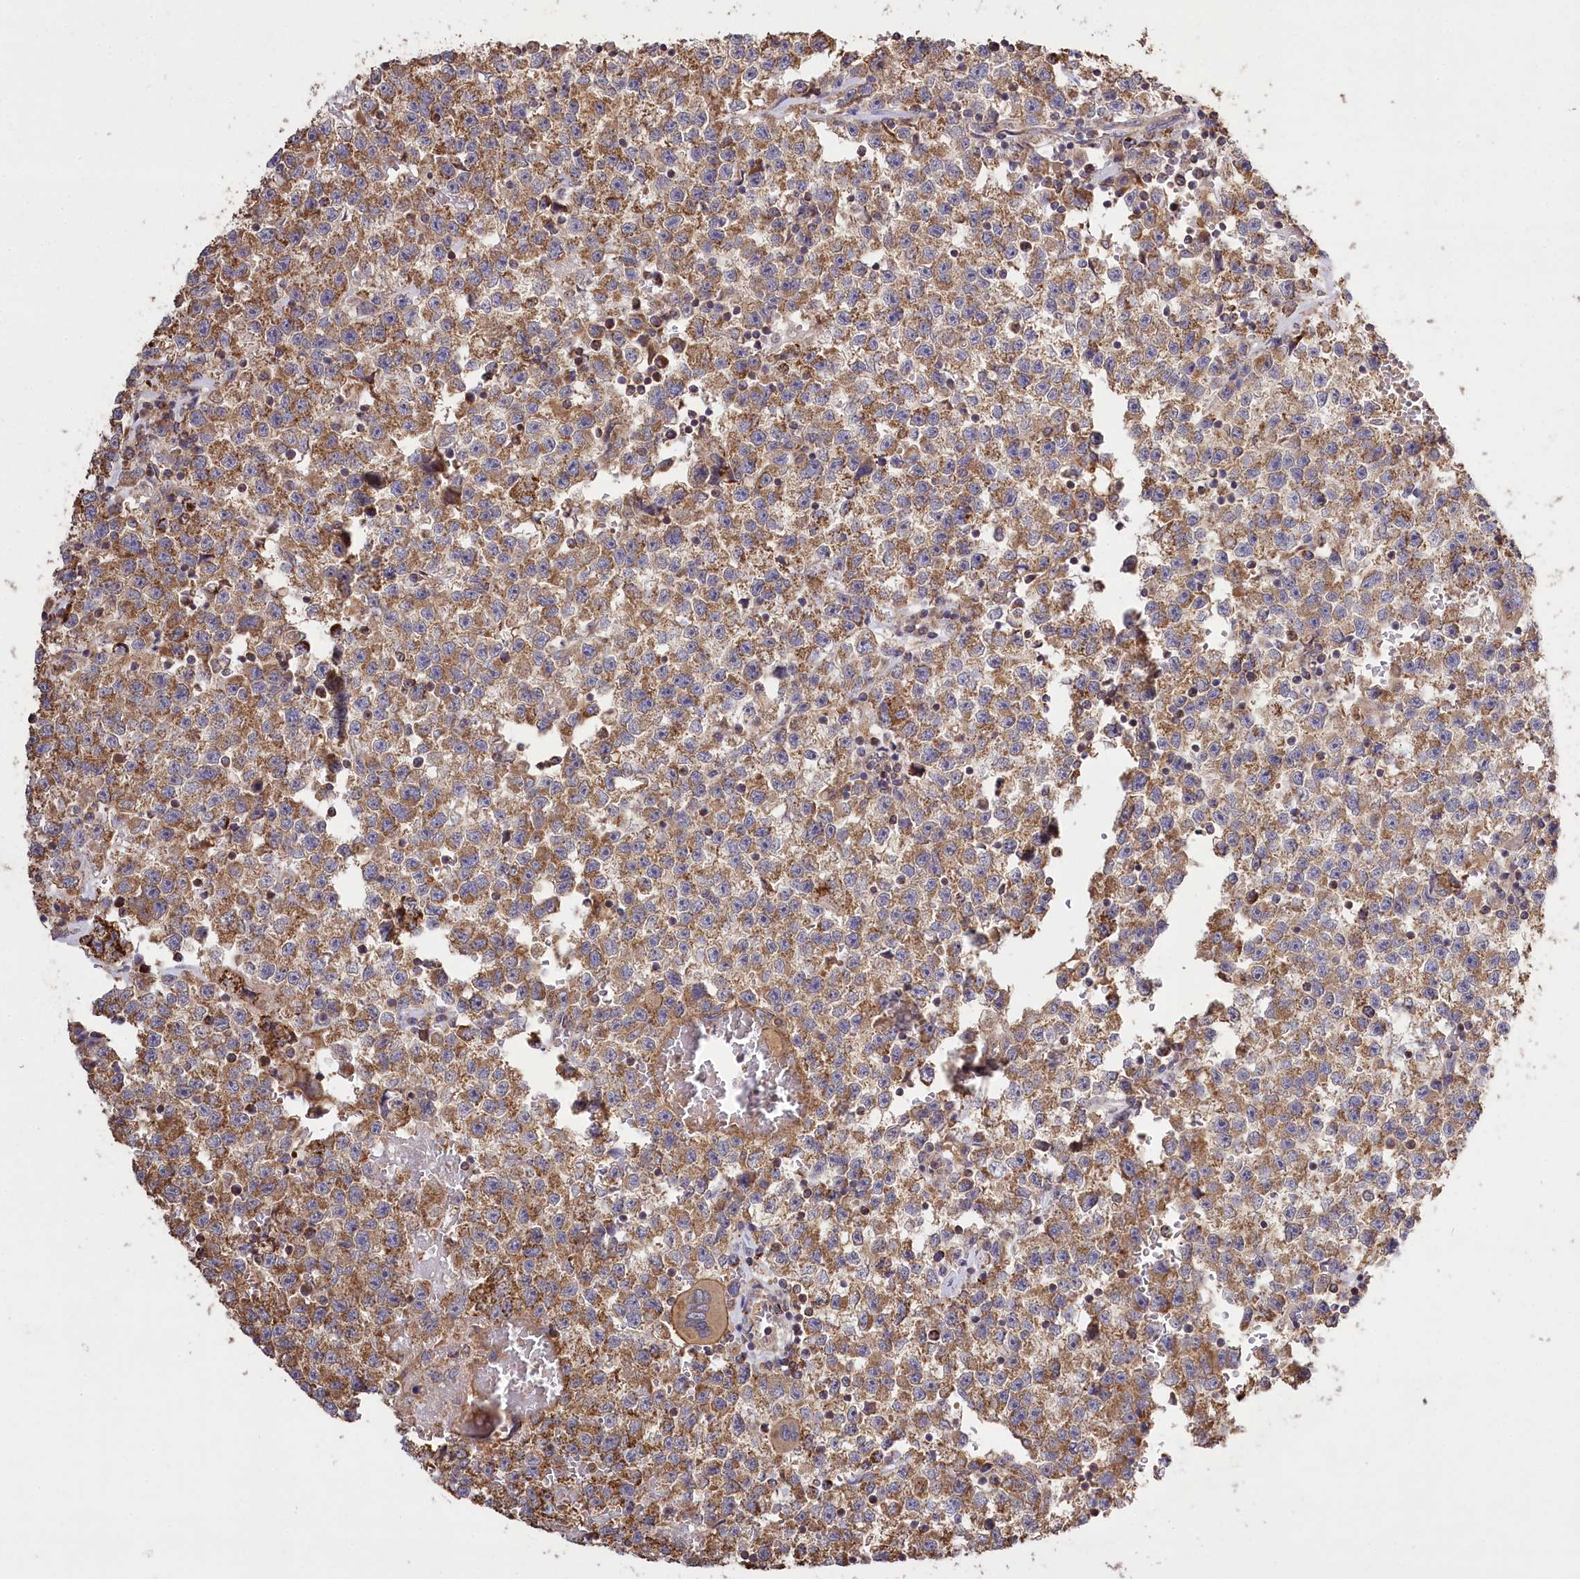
{"staining": {"intensity": "moderate", "quantity": ">75%", "location": "cytoplasmic/membranous"}, "tissue": "testis cancer", "cell_type": "Tumor cells", "image_type": "cancer", "snomed": [{"axis": "morphology", "description": "Seminoma, NOS"}, {"axis": "topography", "description": "Testis"}], "caption": "Tumor cells display medium levels of moderate cytoplasmic/membranous staining in approximately >75% of cells in testis cancer (seminoma).", "gene": "CARD19", "patient": {"sex": "male", "age": 22}}